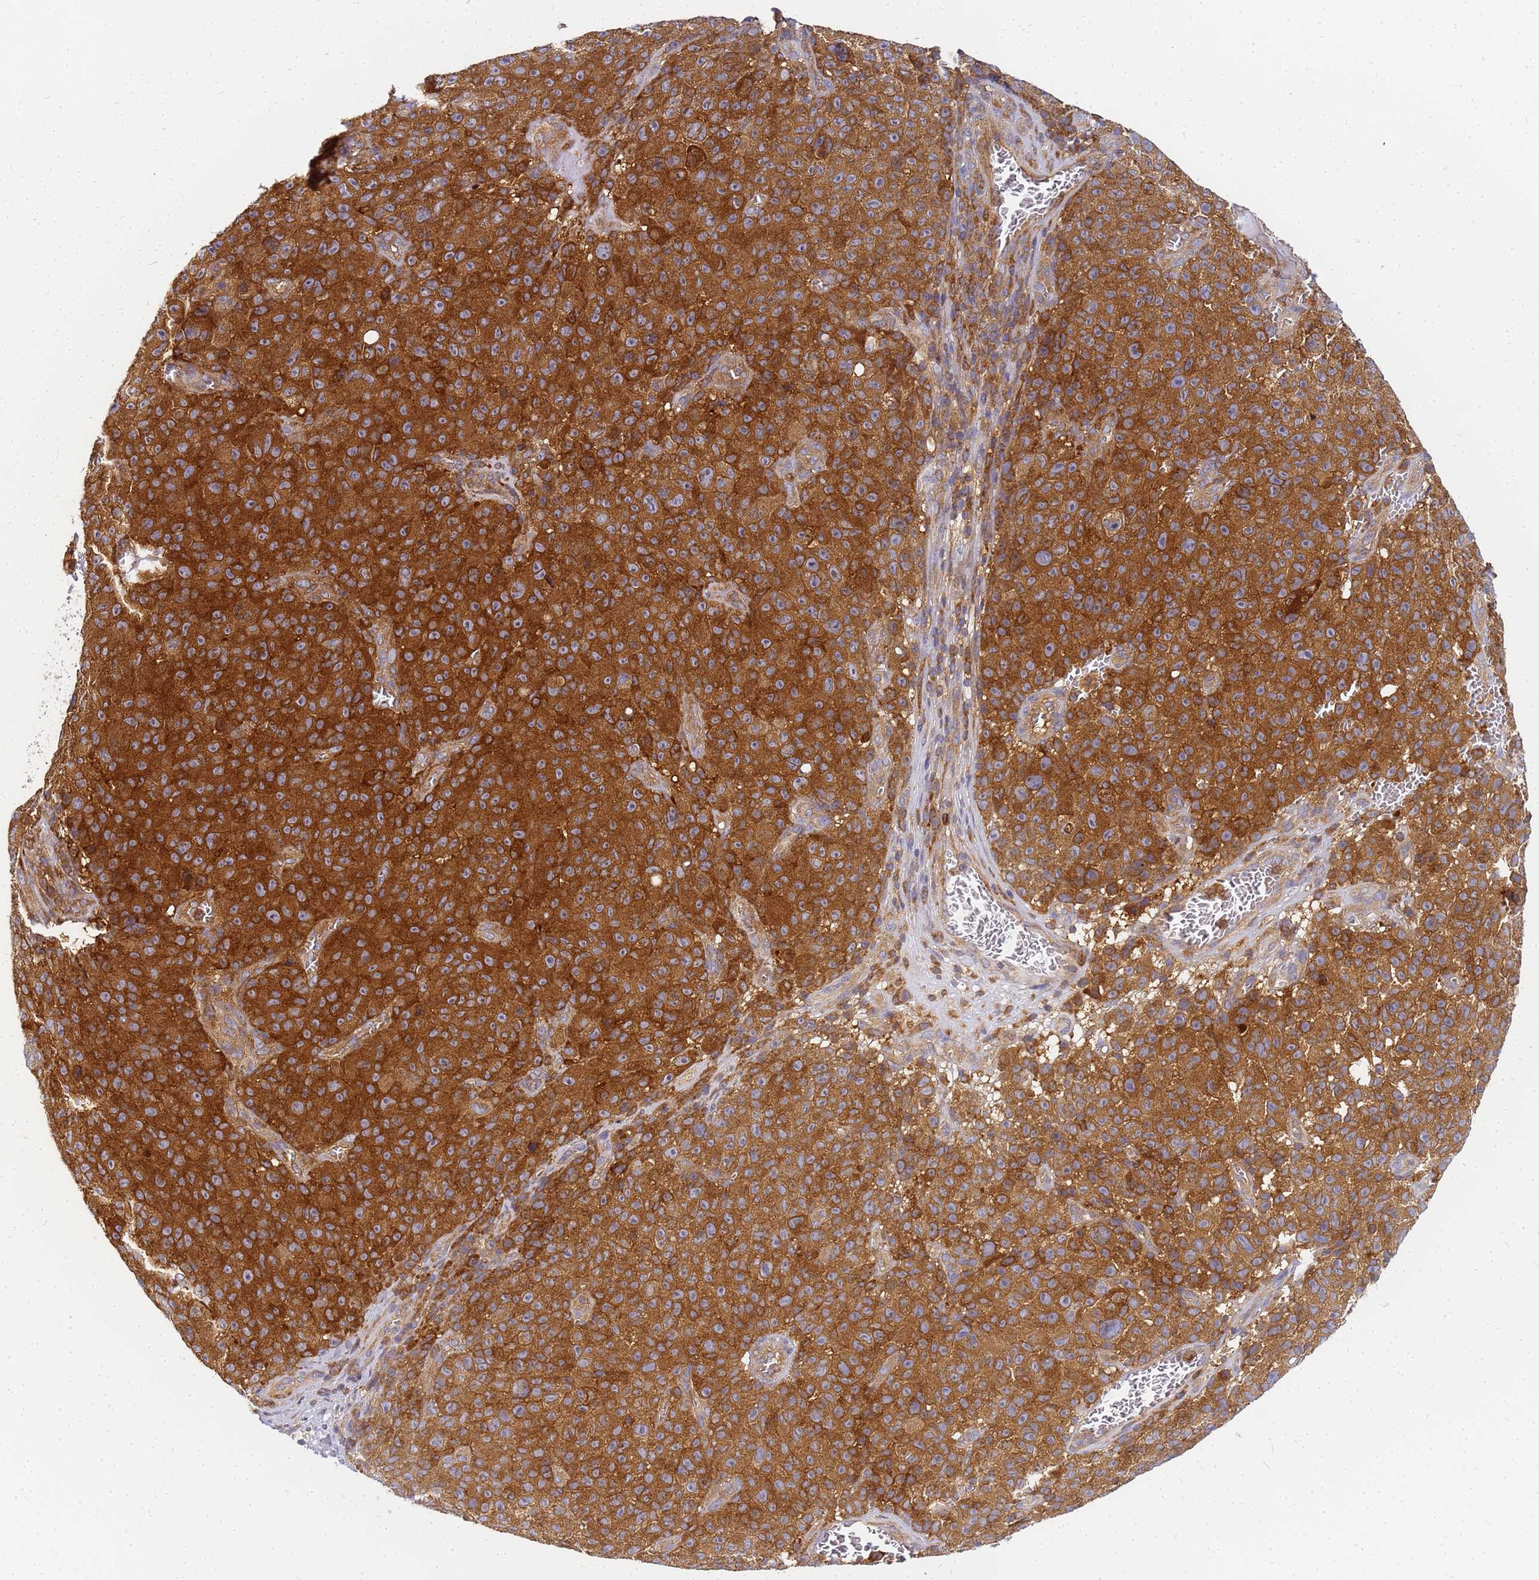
{"staining": {"intensity": "strong", "quantity": ">75%", "location": "cytoplasmic/membranous"}, "tissue": "melanoma", "cell_type": "Tumor cells", "image_type": "cancer", "snomed": [{"axis": "morphology", "description": "Malignant melanoma, NOS"}, {"axis": "topography", "description": "Skin"}], "caption": "High-magnification brightfield microscopy of melanoma stained with DAB (brown) and counterstained with hematoxylin (blue). tumor cells exhibit strong cytoplasmic/membranous staining is seen in approximately>75% of cells. (Stains: DAB (3,3'-diaminobenzidine) in brown, nuclei in blue, Microscopy: brightfield microscopy at high magnification).", "gene": "CHM", "patient": {"sex": "female", "age": 82}}